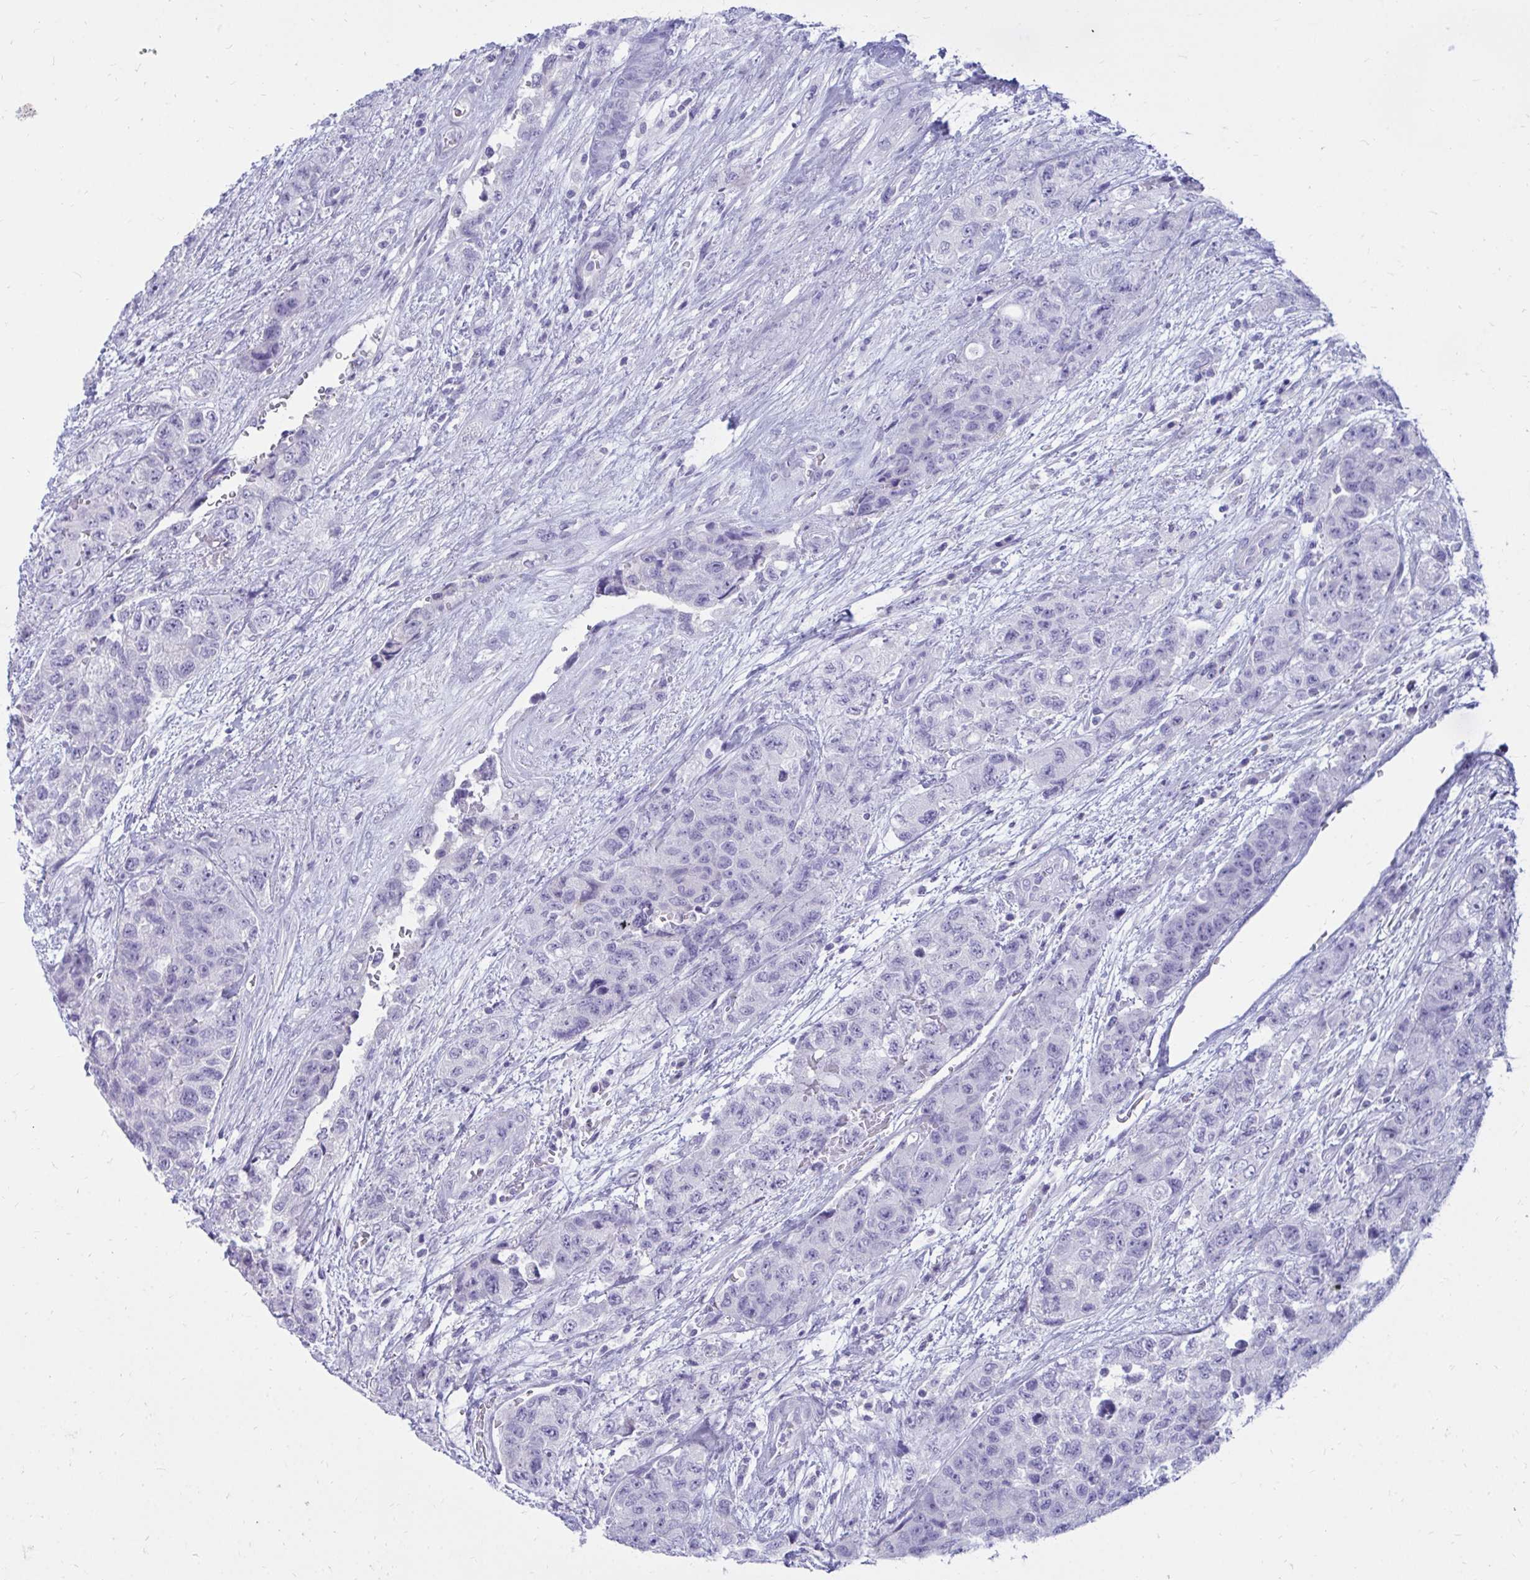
{"staining": {"intensity": "negative", "quantity": "none", "location": "none"}, "tissue": "urothelial cancer", "cell_type": "Tumor cells", "image_type": "cancer", "snomed": [{"axis": "morphology", "description": "Urothelial carcinoma, High grade"}, {"axis": "topography", "description": "Urinary bladder"}], "caption": "A histopathology image of human high-grade urothelial carcinoma is negative for staining in tumor cells.", "gene": "NANOGNB", "patient": {"sex": "female", "age": 78}}